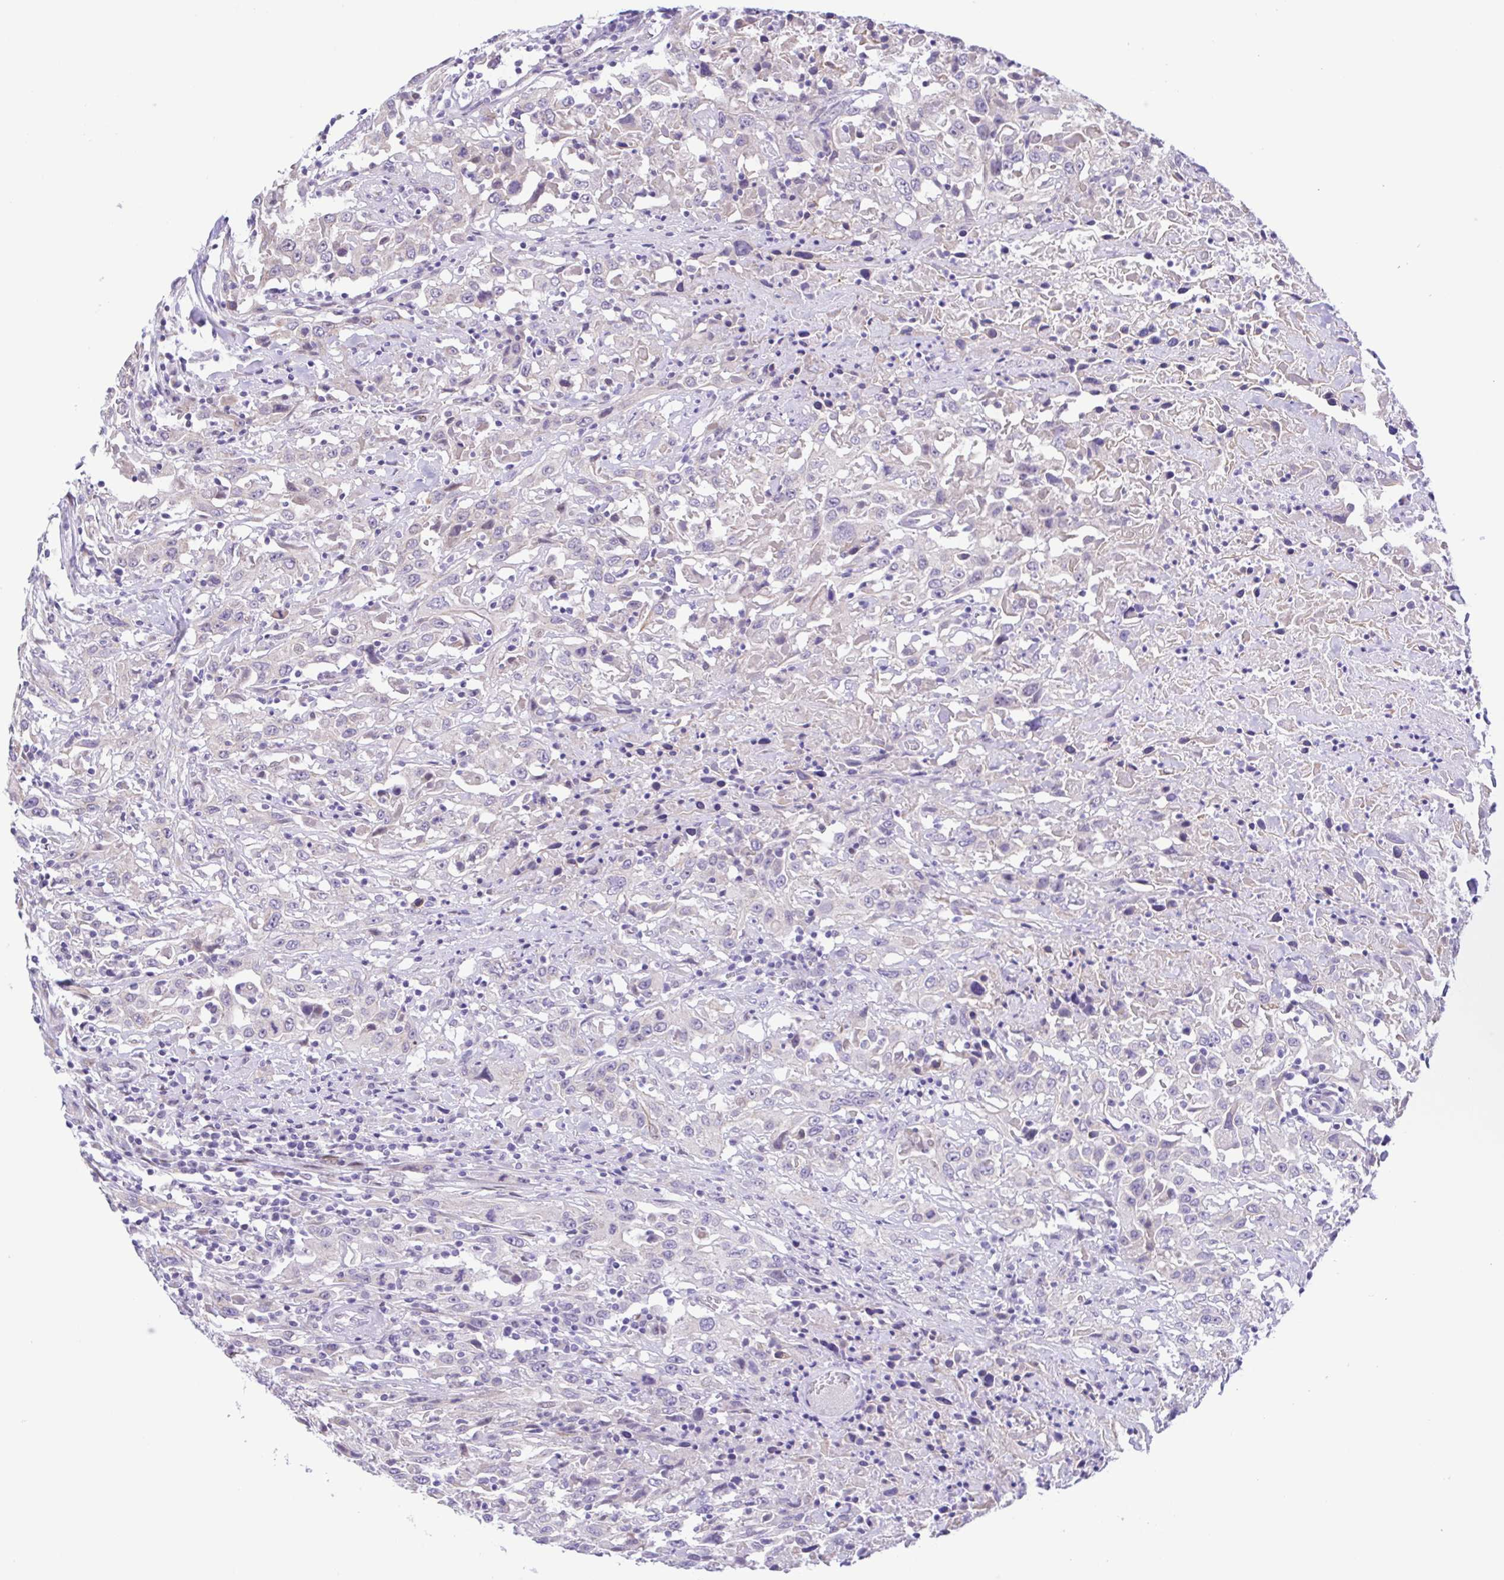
{"staining": {"intensity": "negative", "quantity": "none", "location": "none"}, "tissue": "urothelial cancer", "cell_type": "Tumor cells", "image_type": "cancer", "snomed": [{"axis": "morphology", "description": "Urothelial carcinoma, High grade"}, {"axis": "topography", "description": "Urinary bladder"}], "caption": "Protein analysis of high-grade urothelial carcinoma exhibits no significant expression in tumor cells.", "gene": "TGM3", "patient": {"sex": "male", "age": 61}}